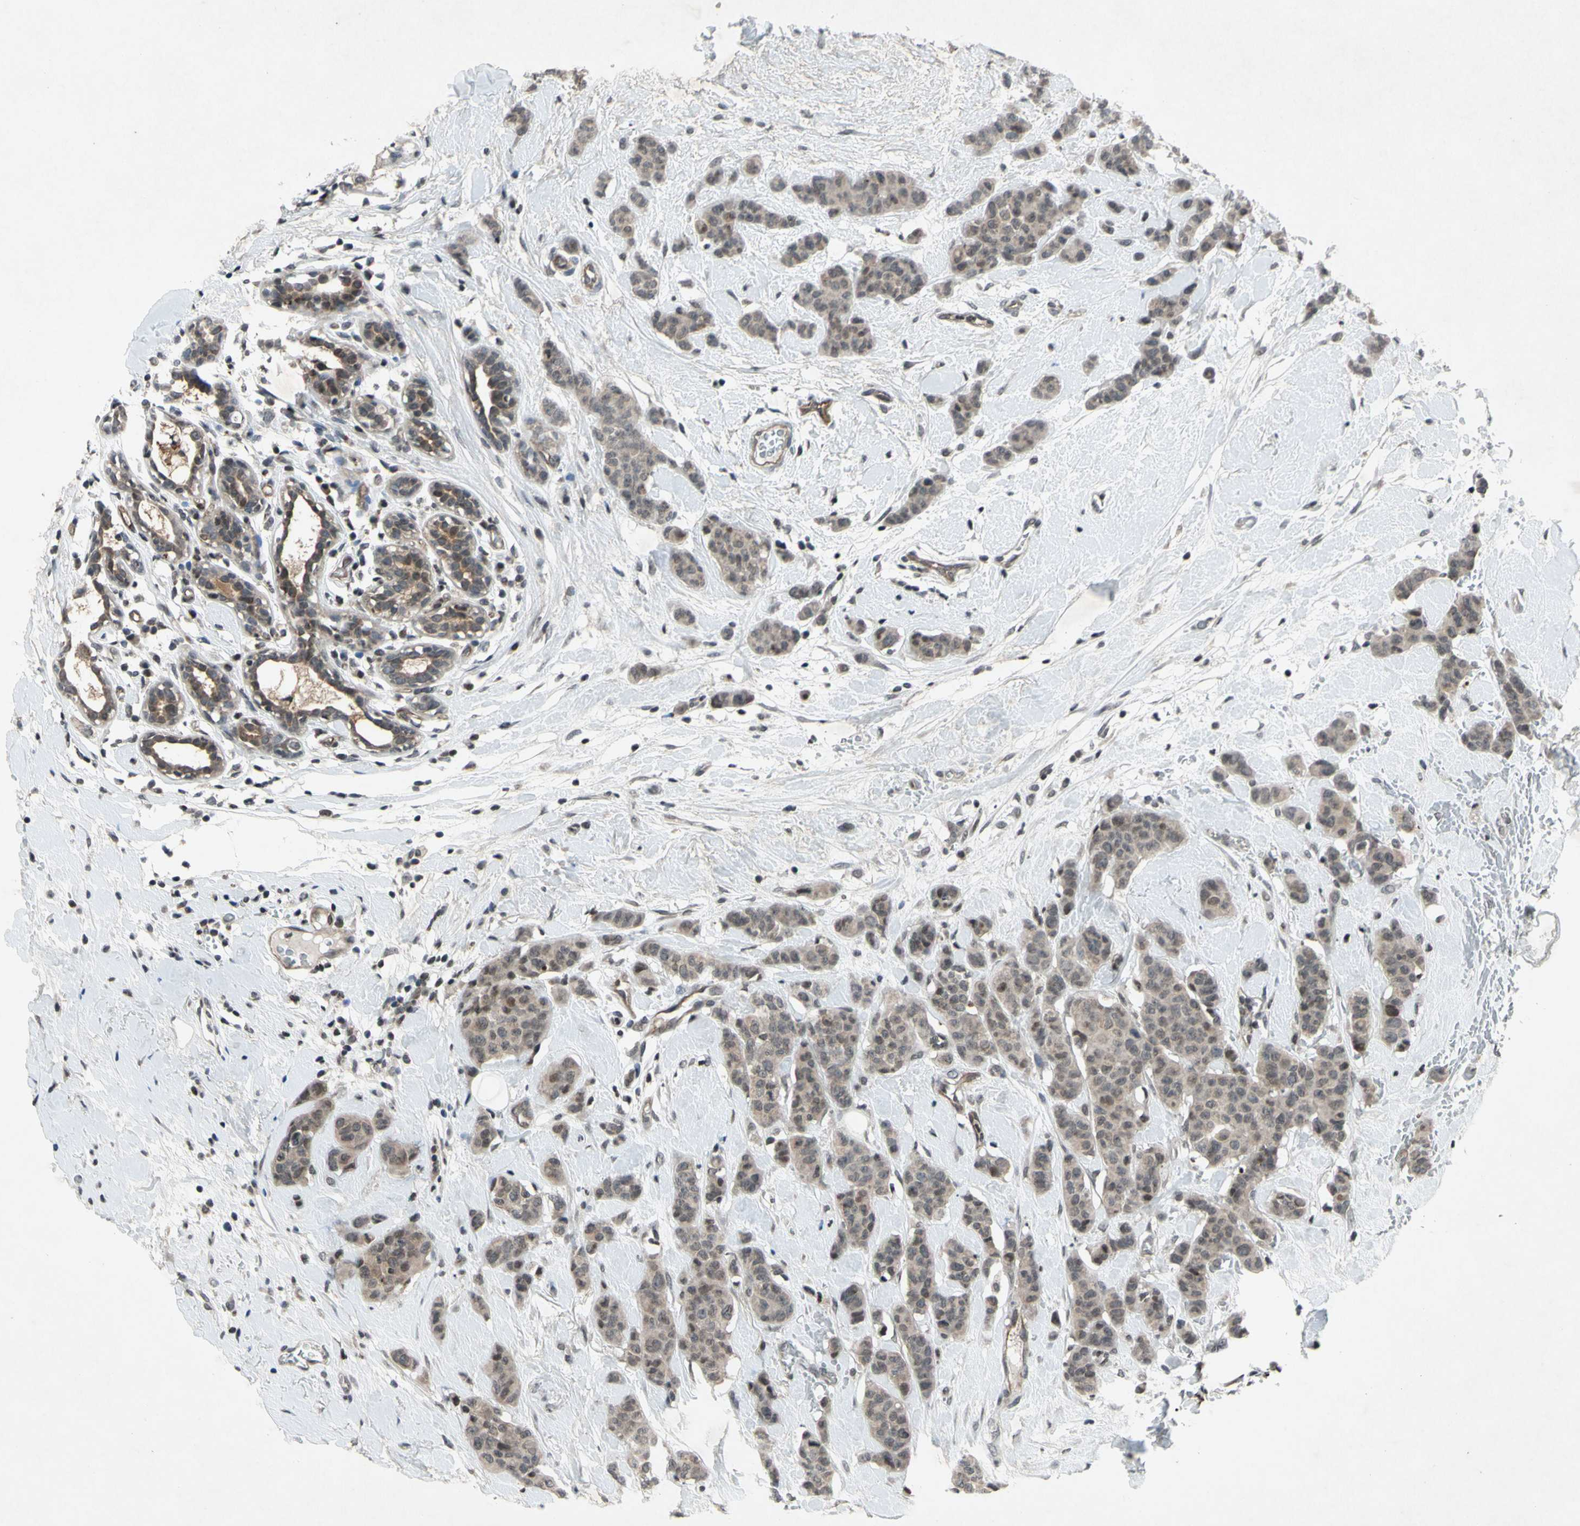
{"staining": {"intensity": "weak", "quantity": "25%-75%", "location": "cytoplasmic/membranous,nuclear"}, "tissue": "breast cancer", "cell_type": "Tumor cells", "image_type": "cancer", "snomed": [{"axis": "morphology", "description": "Normal tissue, NOS"}, {"axis": "morphology", "description": "Duct carcinoma"}, {"axis": "topography", "description": "Breast"}], "caption": "Protein expression by immunohistochemistry reveals weak cytoplasmic/membranous and nuclear positivity in about 25%-75% of tumor cells in breast cancer.", "gene": "XPO1", "patient": {"sex": "female", "age": 40}}